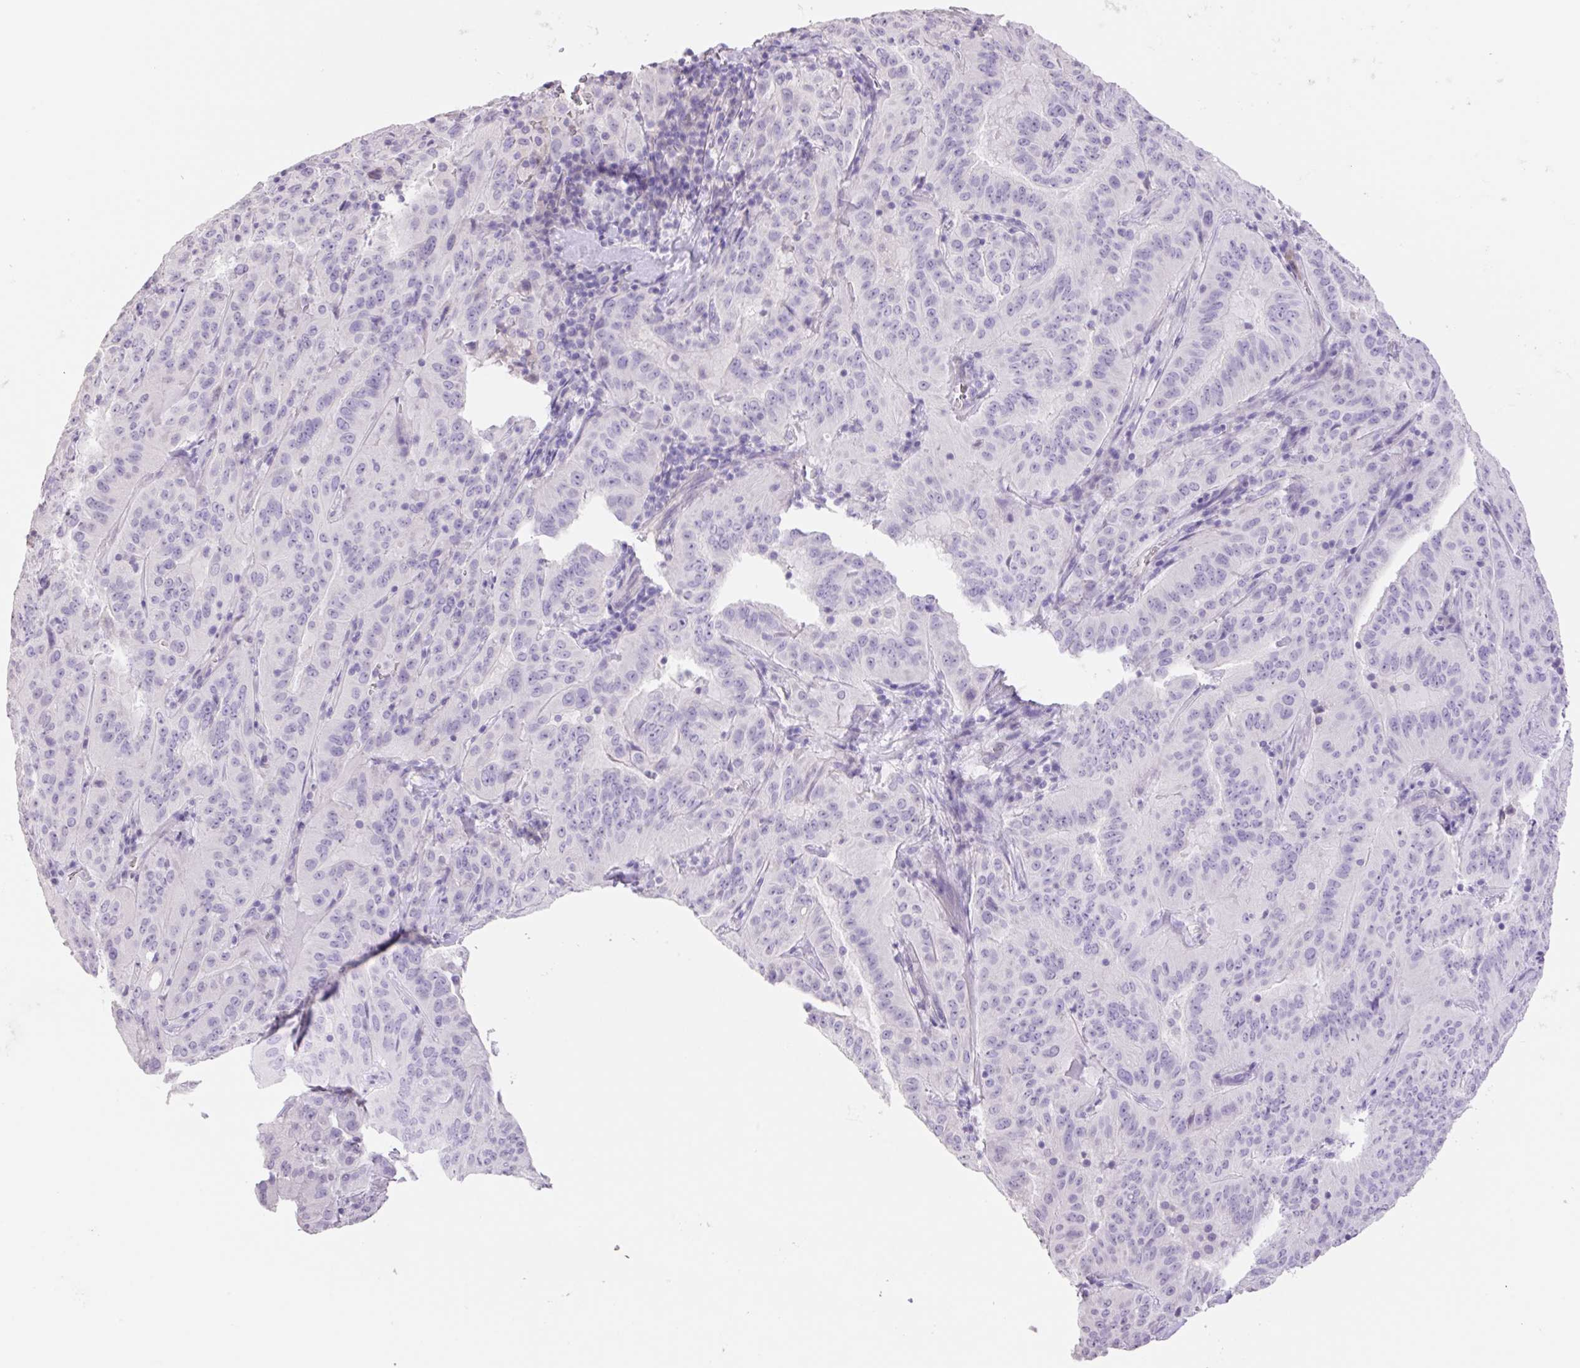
{"staining": {"intensity": "negative", "quantity": "none", "location": "none"}, "tissue": "pancreatic cancer", "cell_type": "Tumor cells", "image_type": "cancer", "snomed": [{"axis": "morphology", "description": "Adenocarcinoma, NOS"}, {"axis": "topography", "description": "Pancreas"}], "caption": "Pancreatic adenocarcinoma was stained to show a protein in brown. There is no significant positivity in tumor cells.", "gene": "HCRTR2", "patient": {"sex": "male", "age": 63}}